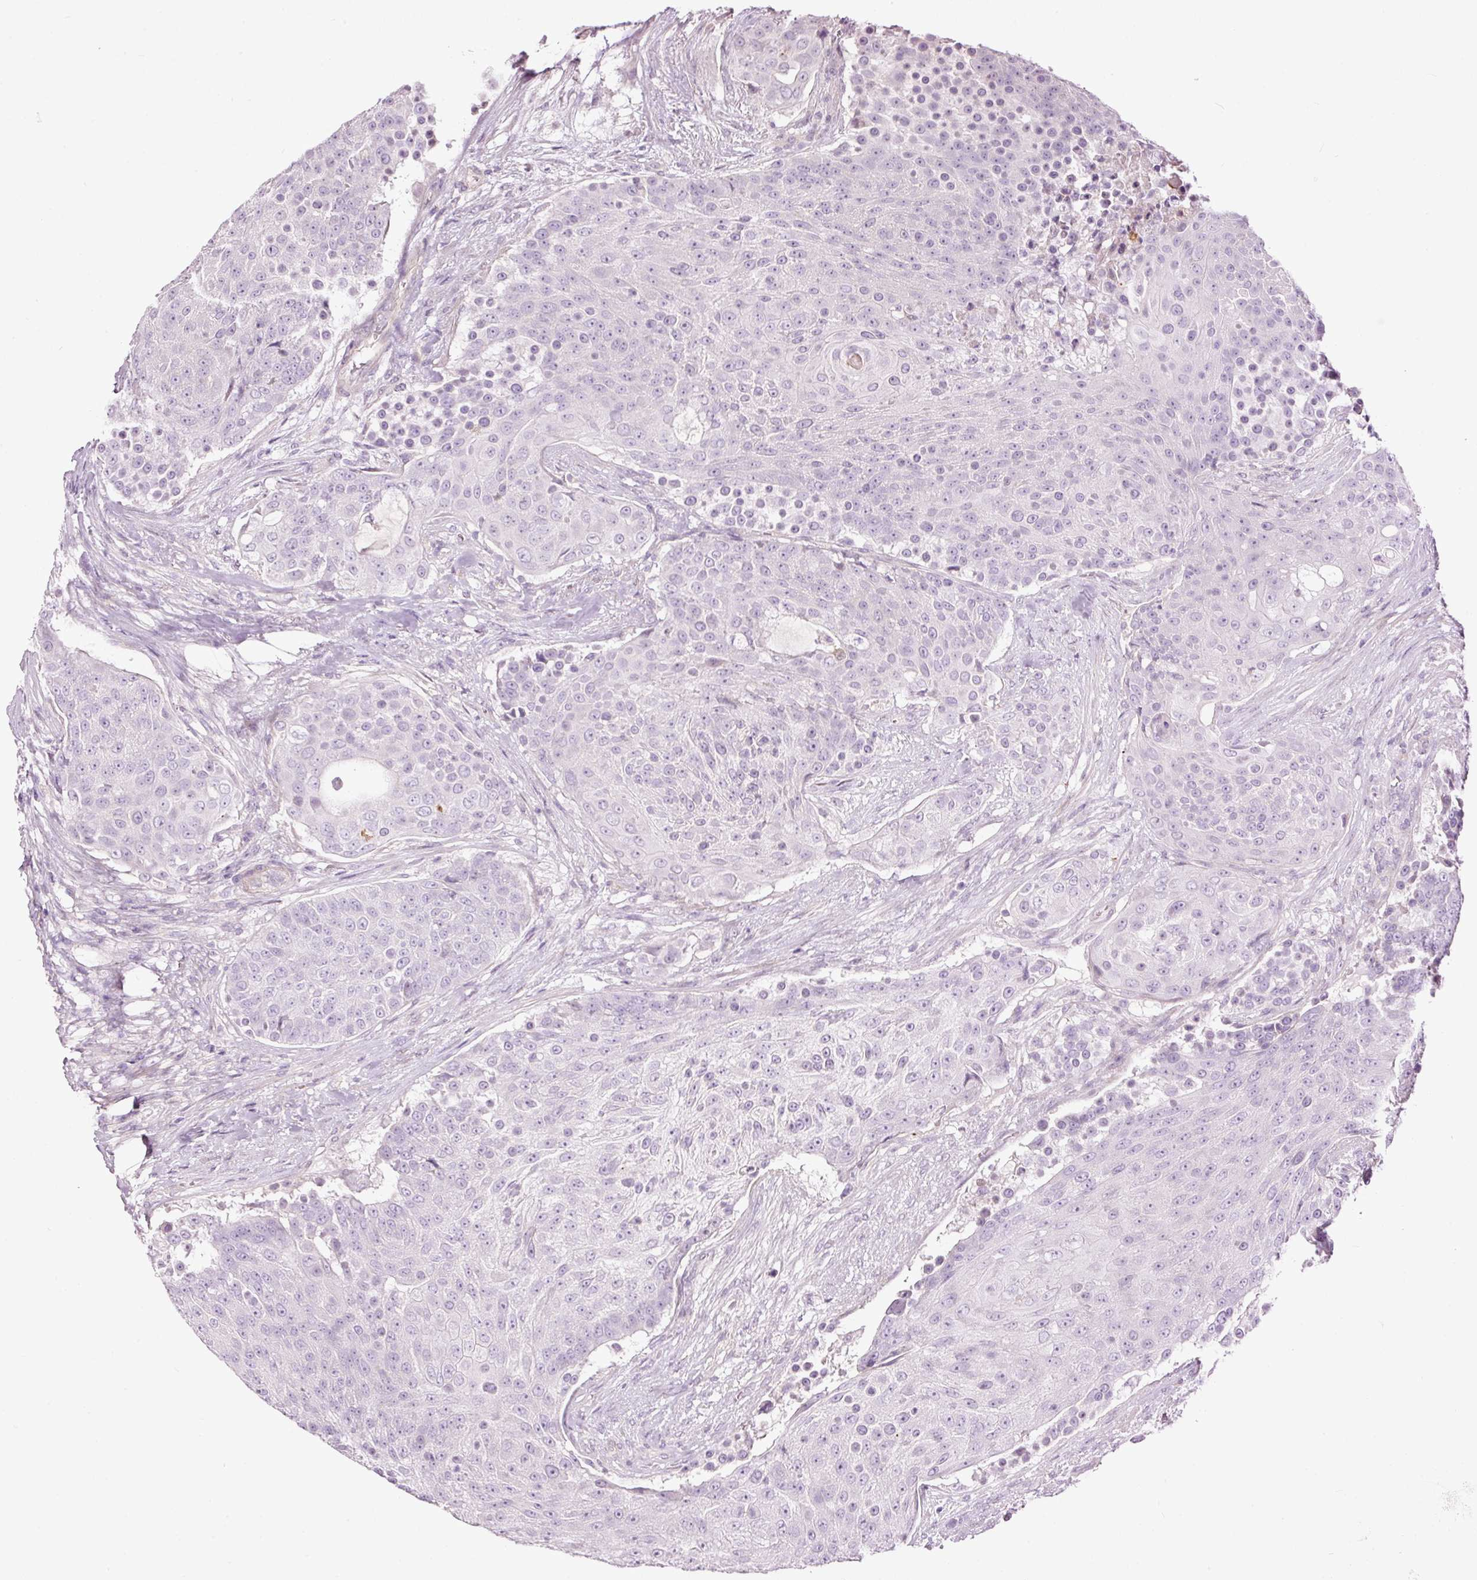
{"staining": {"intensity": "negative", "quantity": "none", "location": "none"}, "tissue": "urothelial cancer", "cell_type": "Tumor cells", "image_type": "cancer", "snomed": [{"axis": "morphology", "description": "Urothelial carcinoma, High grade"}, {"axis": "topography", "description": "Urinary bladder"}], "caption": "Tumor cells show no significant staining in urothelial carcinoma (high-grade).", "gene": "FCRL4", "patient": {"sex": "female", "age": 63}}